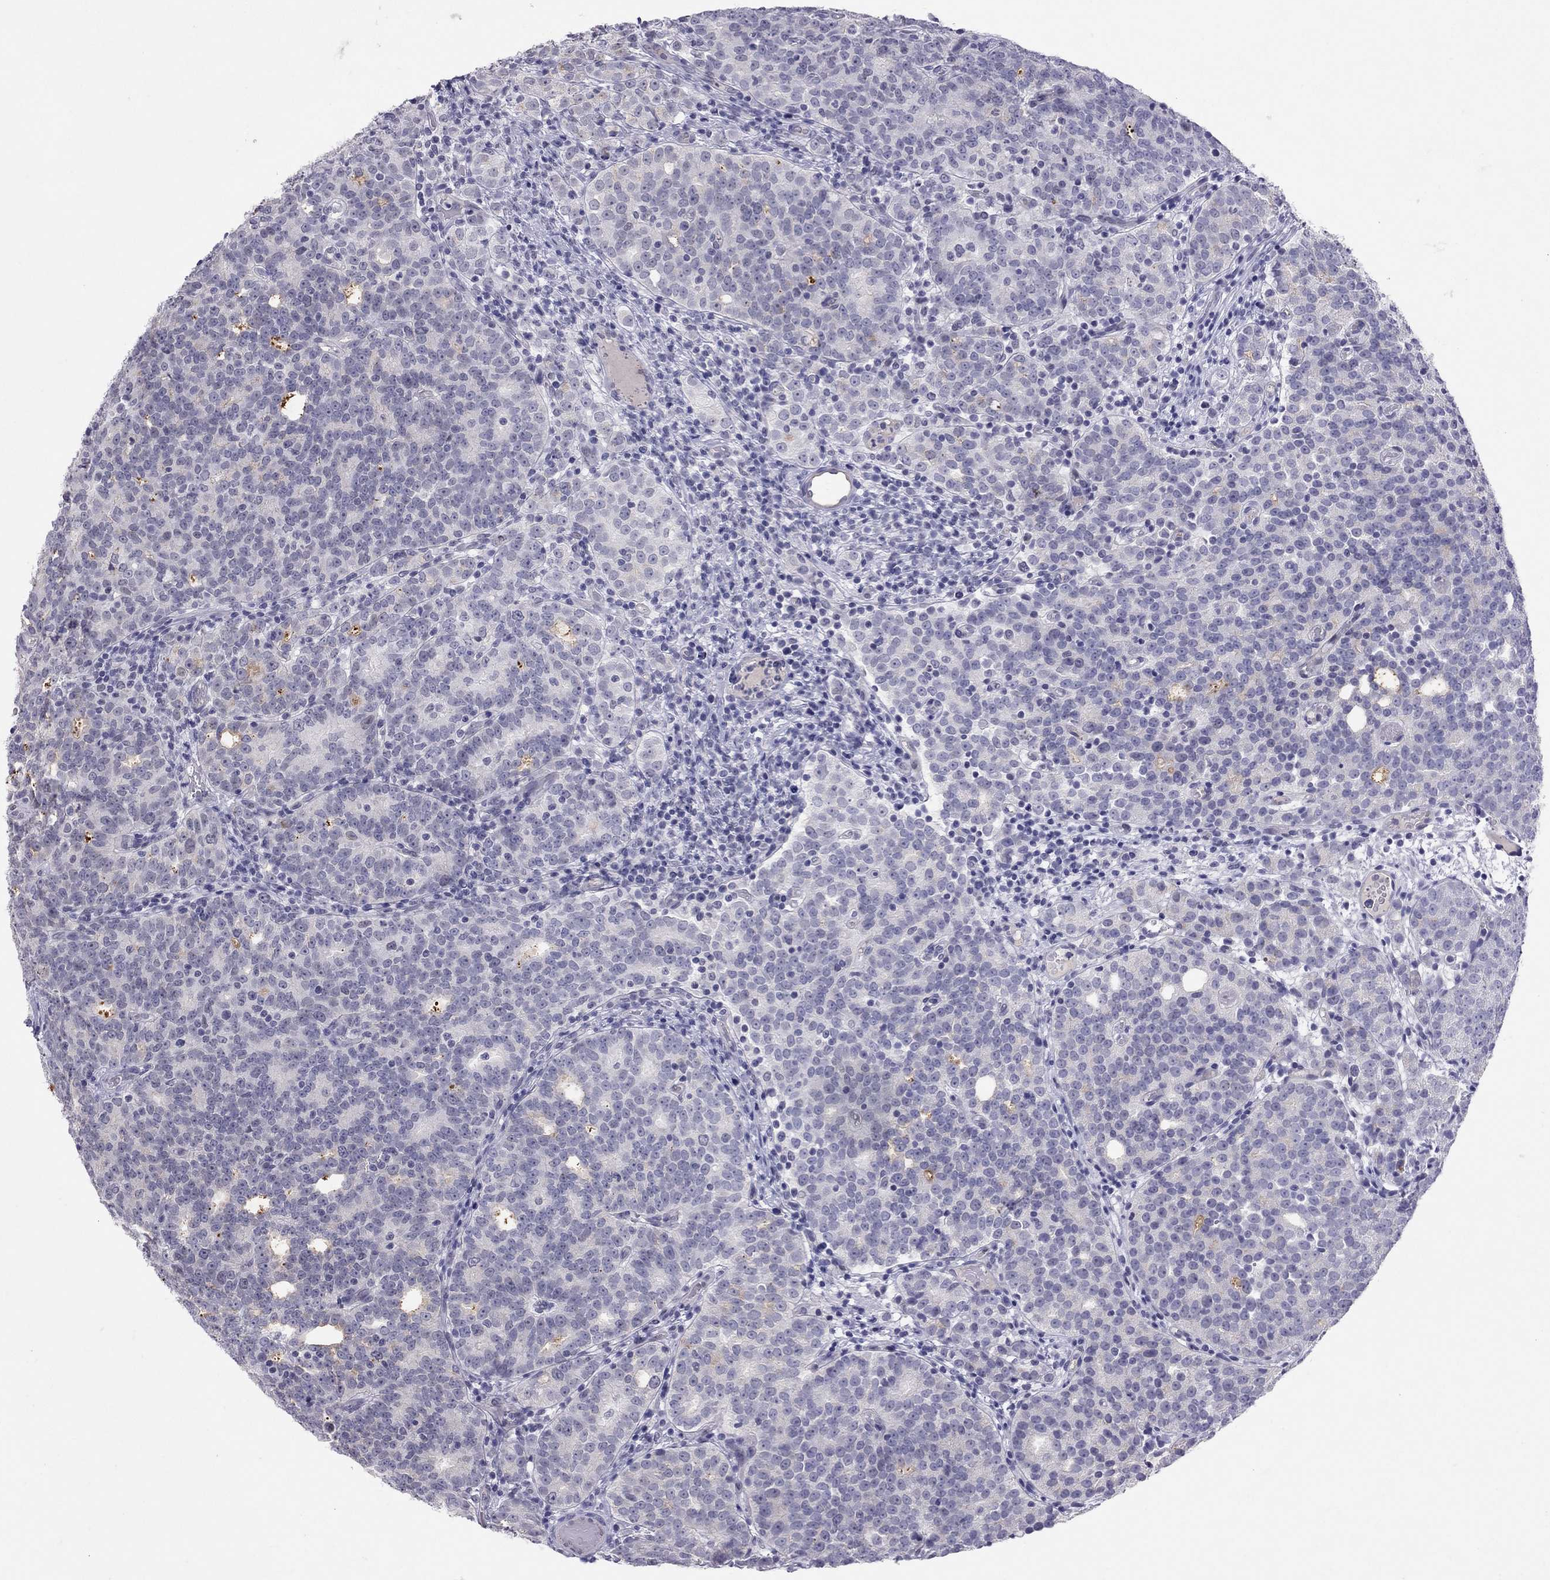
{"staining": {"intensity": "negative", "quantity": "none", "location": "none"}, "tissue": "prostate cancer", "cell_type": "Tumor cells", "image_type": "cancer", "snomed": [{"axis": "morphology", "description": "Adenocarcinoma, High grade"}, {"axis": "topography", "description": "Prostate"}], "caption": "A high-resolution micrograph shows immunohistochemistry staining of prostate cancer, which reveals no significant staining in tumor cells.", "gene": "JHY", "patient": {"sex": "male", "age": 53}}